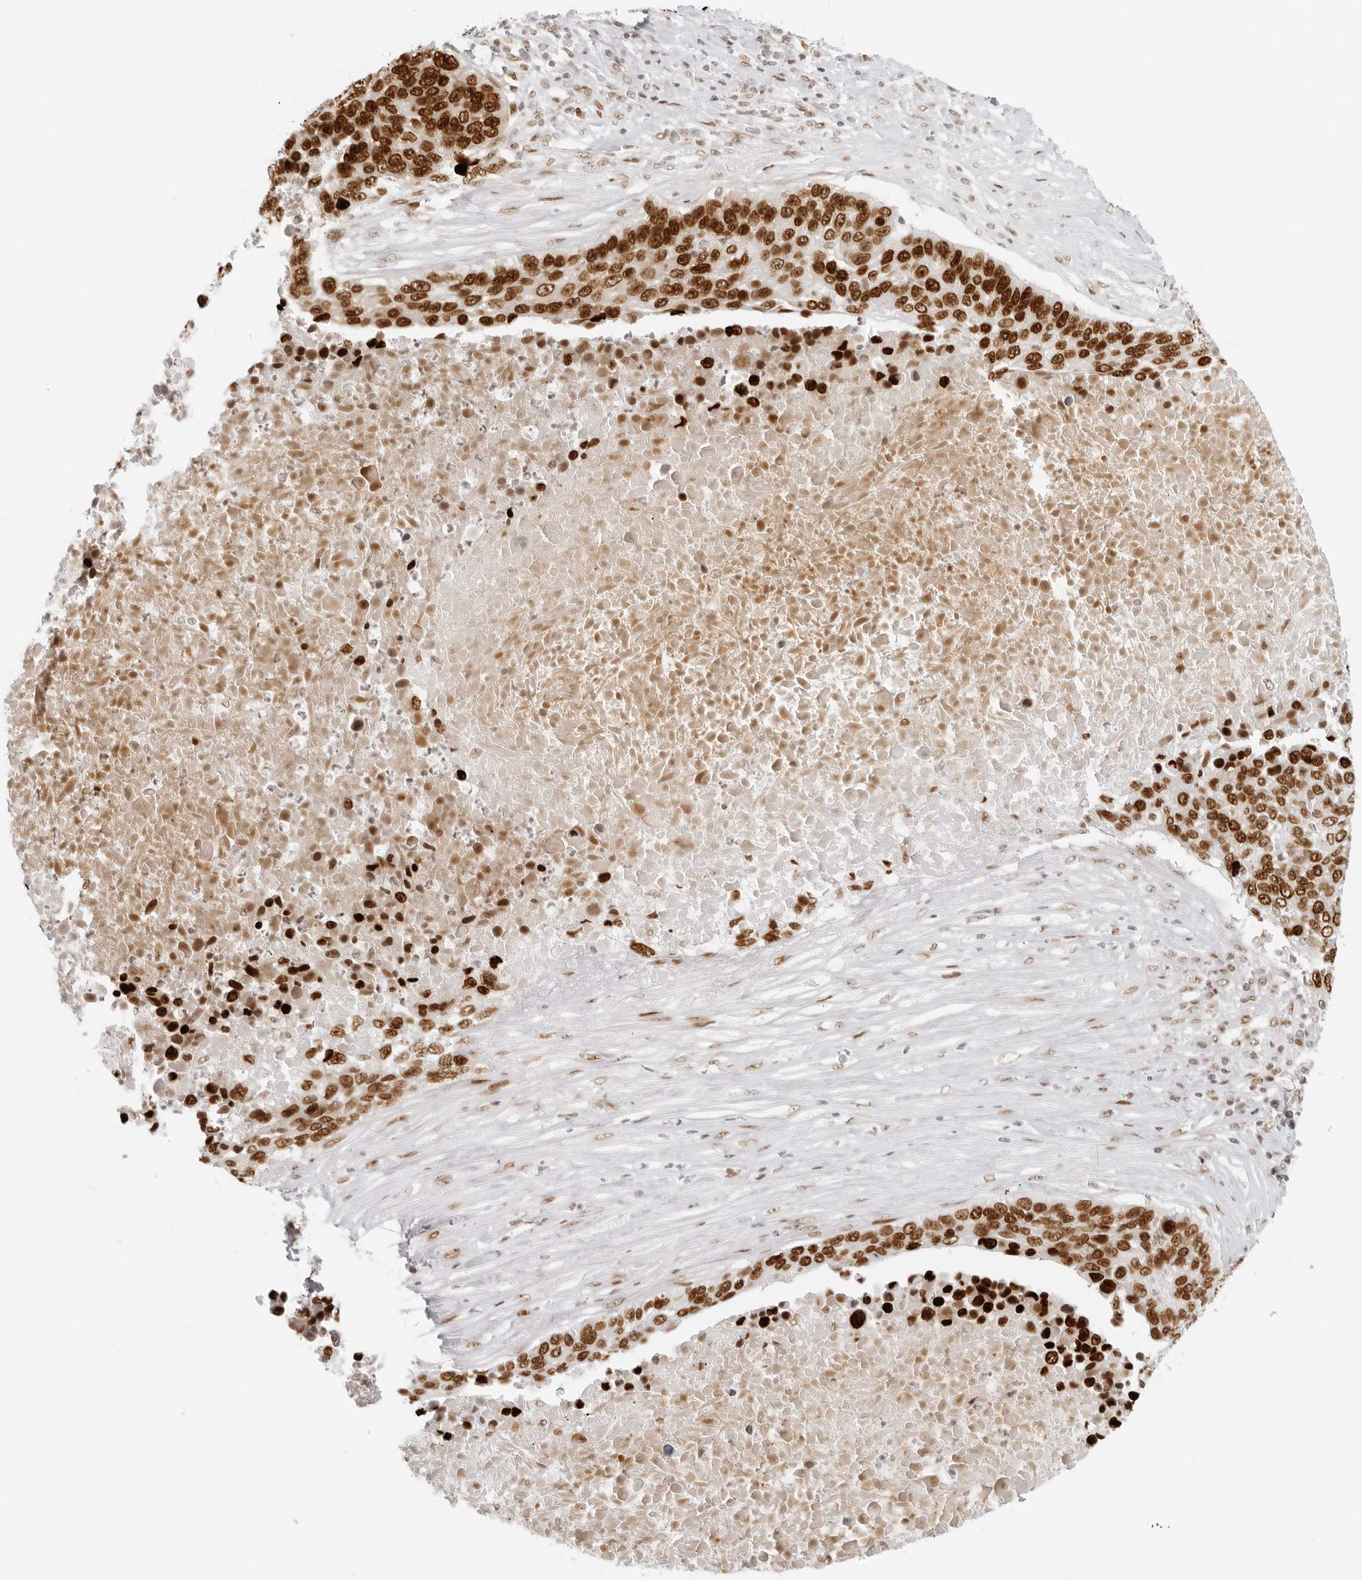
{"staining": {"intensity": "strong", "quantity": ">75%", "location": "nuclear"}, "tissue": "lung cancer", "cell_type": "Tumor cells", "image_type": "cancer", "snomed": [{"axis": "morphology", "description": "Squamous cell carcinoma, NOS"}, {"axis": "topography", "description": "Lung"}], "caption": "Immunohistochemical staining of lung cancer demonstrates strong nuclear protein positivity in about >75% of tumor cells.", "gene": "RCC1", "patient": {"sex": "male", "age": 66}}